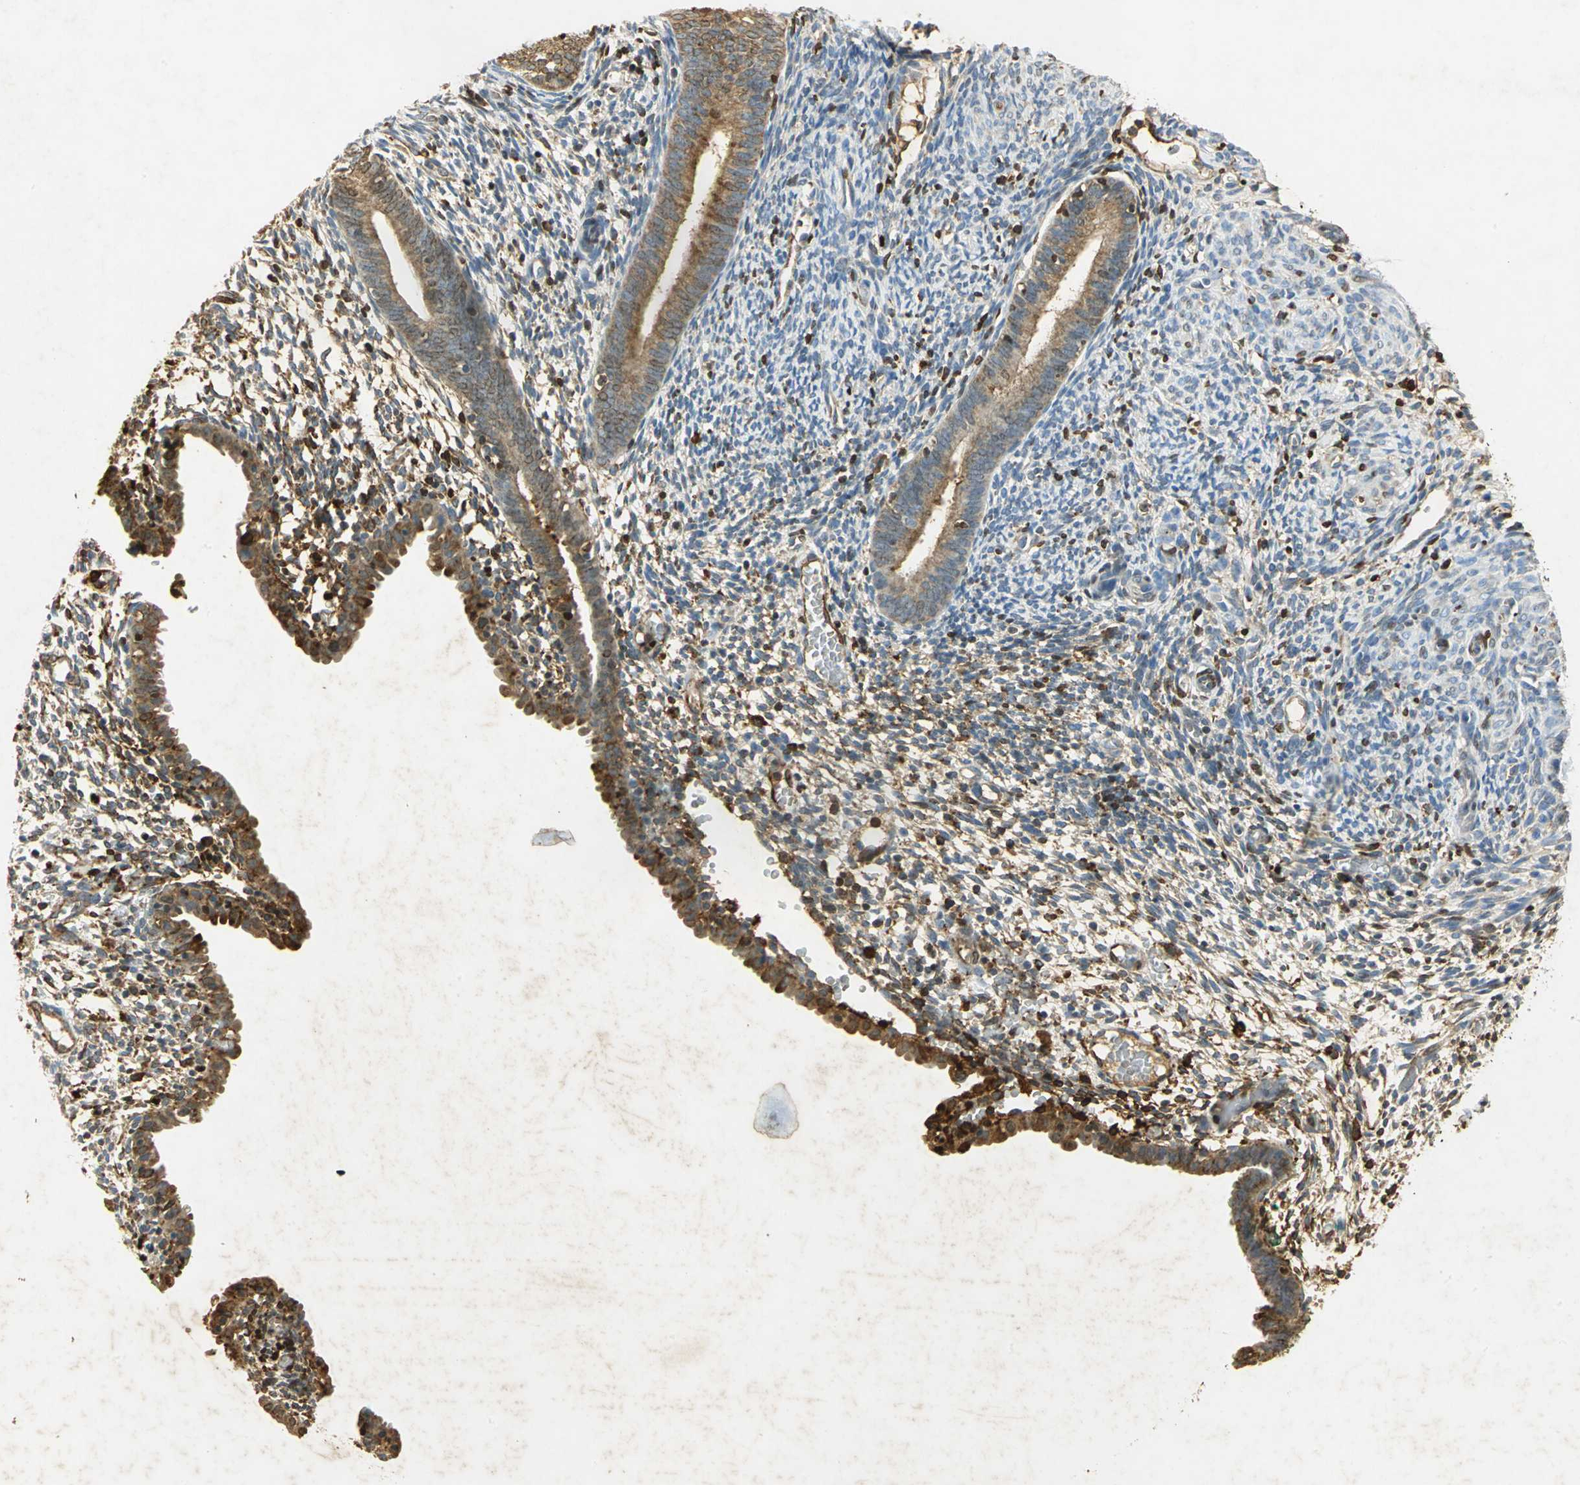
{"staining": {"intensity": "moderate", "quantity": "<25%", "location": "cytoplasmic/membranous,nuclear"}, "tissue": "endometrium", "cell_type": "Cells in endometrial stroma", "image_type": "normal", "snomed": [{"axis": "morphology", "description": "Normal tissue, NOS"}, {"axis": "morphology", "description": "Atrophy, NOS"}, {"axis": "topography", "description": "Uterus"}, {"axis": "topography", "description": "Endometrium"}], "caption": "Brown immunohistochemical staining in benign endometrium shows moderate cytoplasmic/membranous,nuclear expression in about <25% of cells in endometrial stroma.", "gene": "ANXA4", "patient": {"sex": "female", "age": 68}}